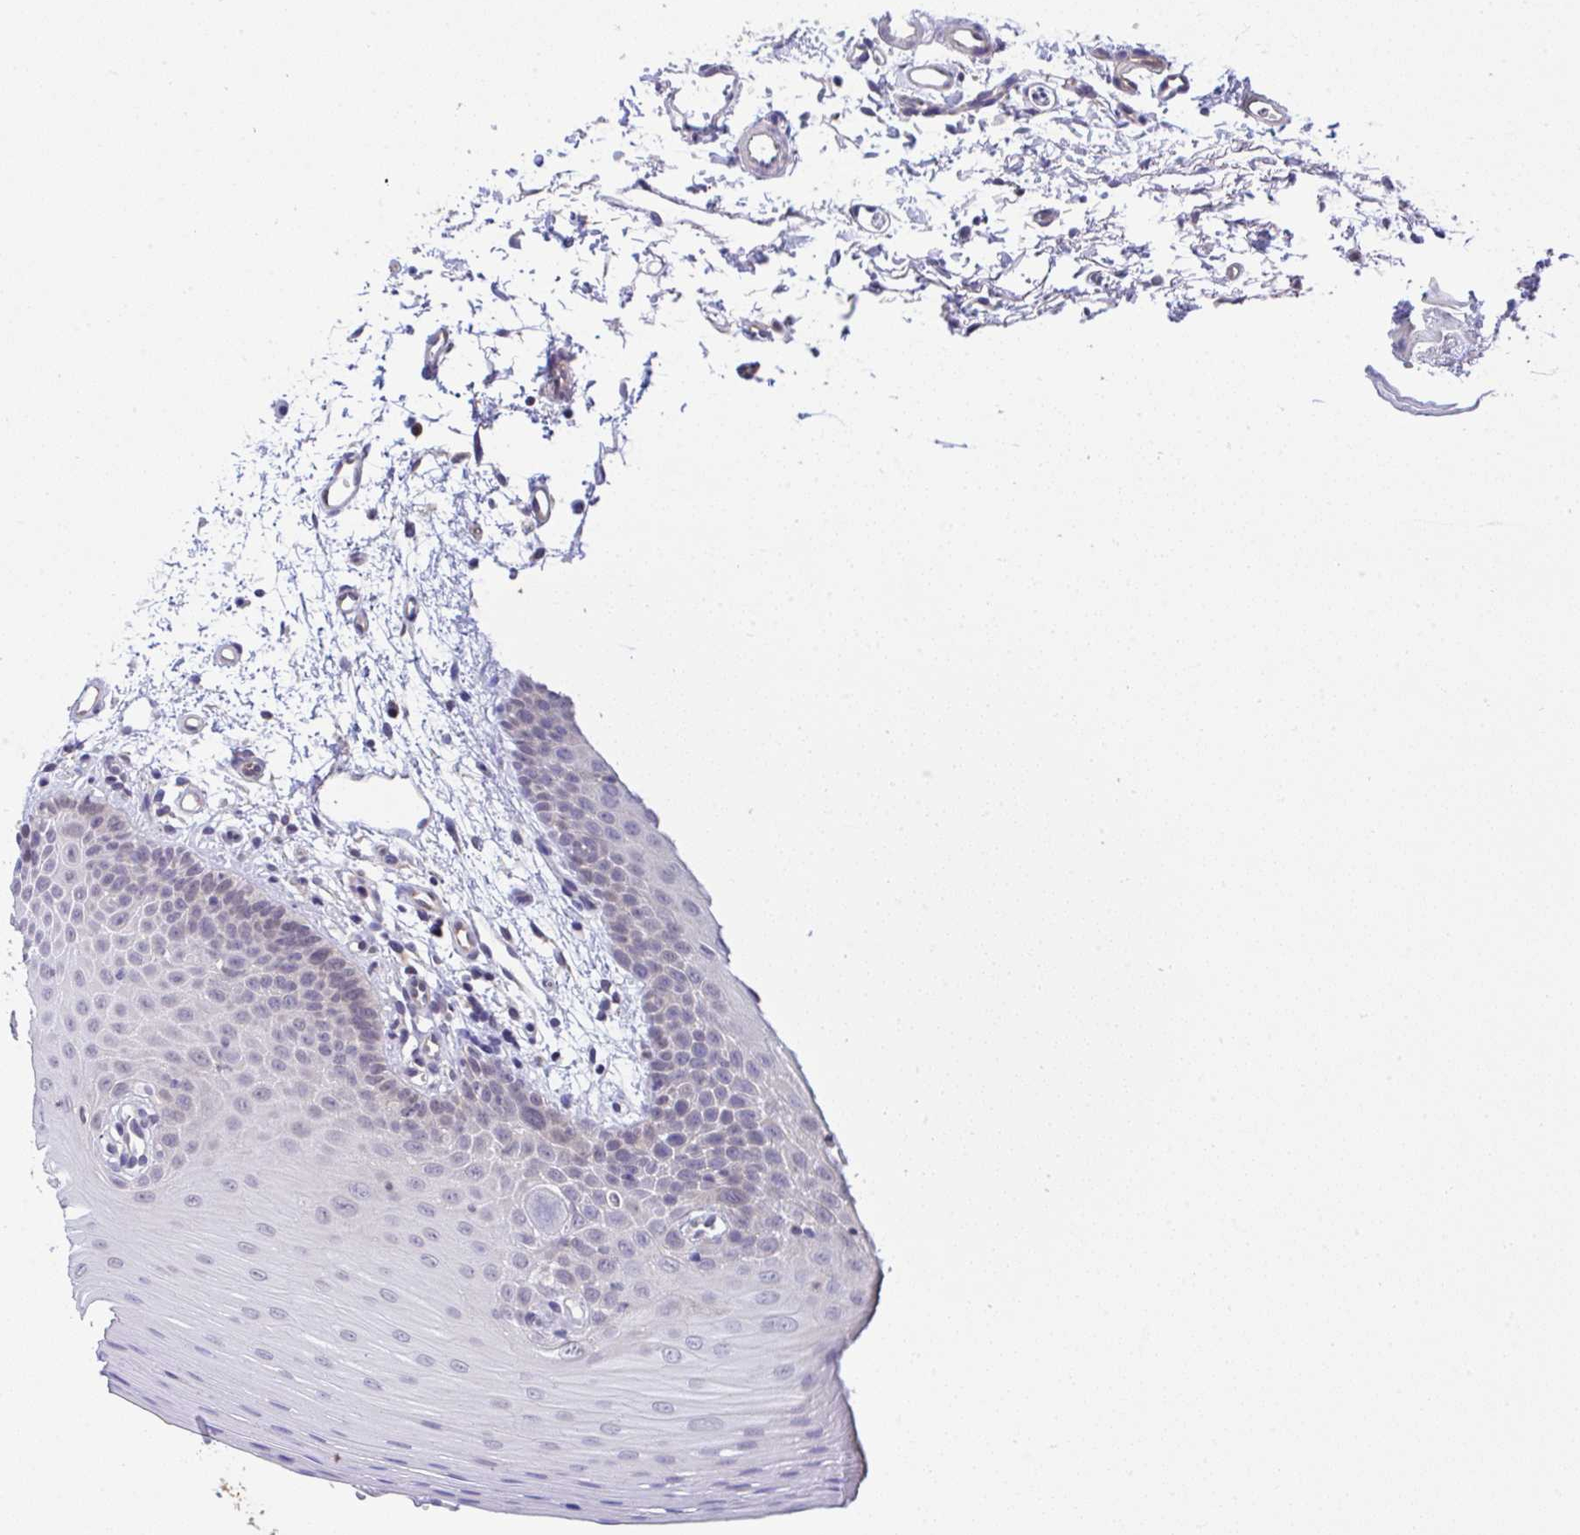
{"staining": {"intensity": "negative", "quantity": "none", "location": "none"}, "tissue": "oral mucosa", "cell_type": "Squamous epithelial cells", "image_type": "normal", "snomed": [{"axis": "morphology", "description": "Normal tissue, NOS"}, {"axis": "topography", "description": "Oral tissue"}], "caption": "An IHC histopathology image of normal oral mucosa is shown. There is no staining in squamous epithelial cells of oral mucosa.", "gene": "C9orf64", "patient": {"sex": "female", "age": 81}}